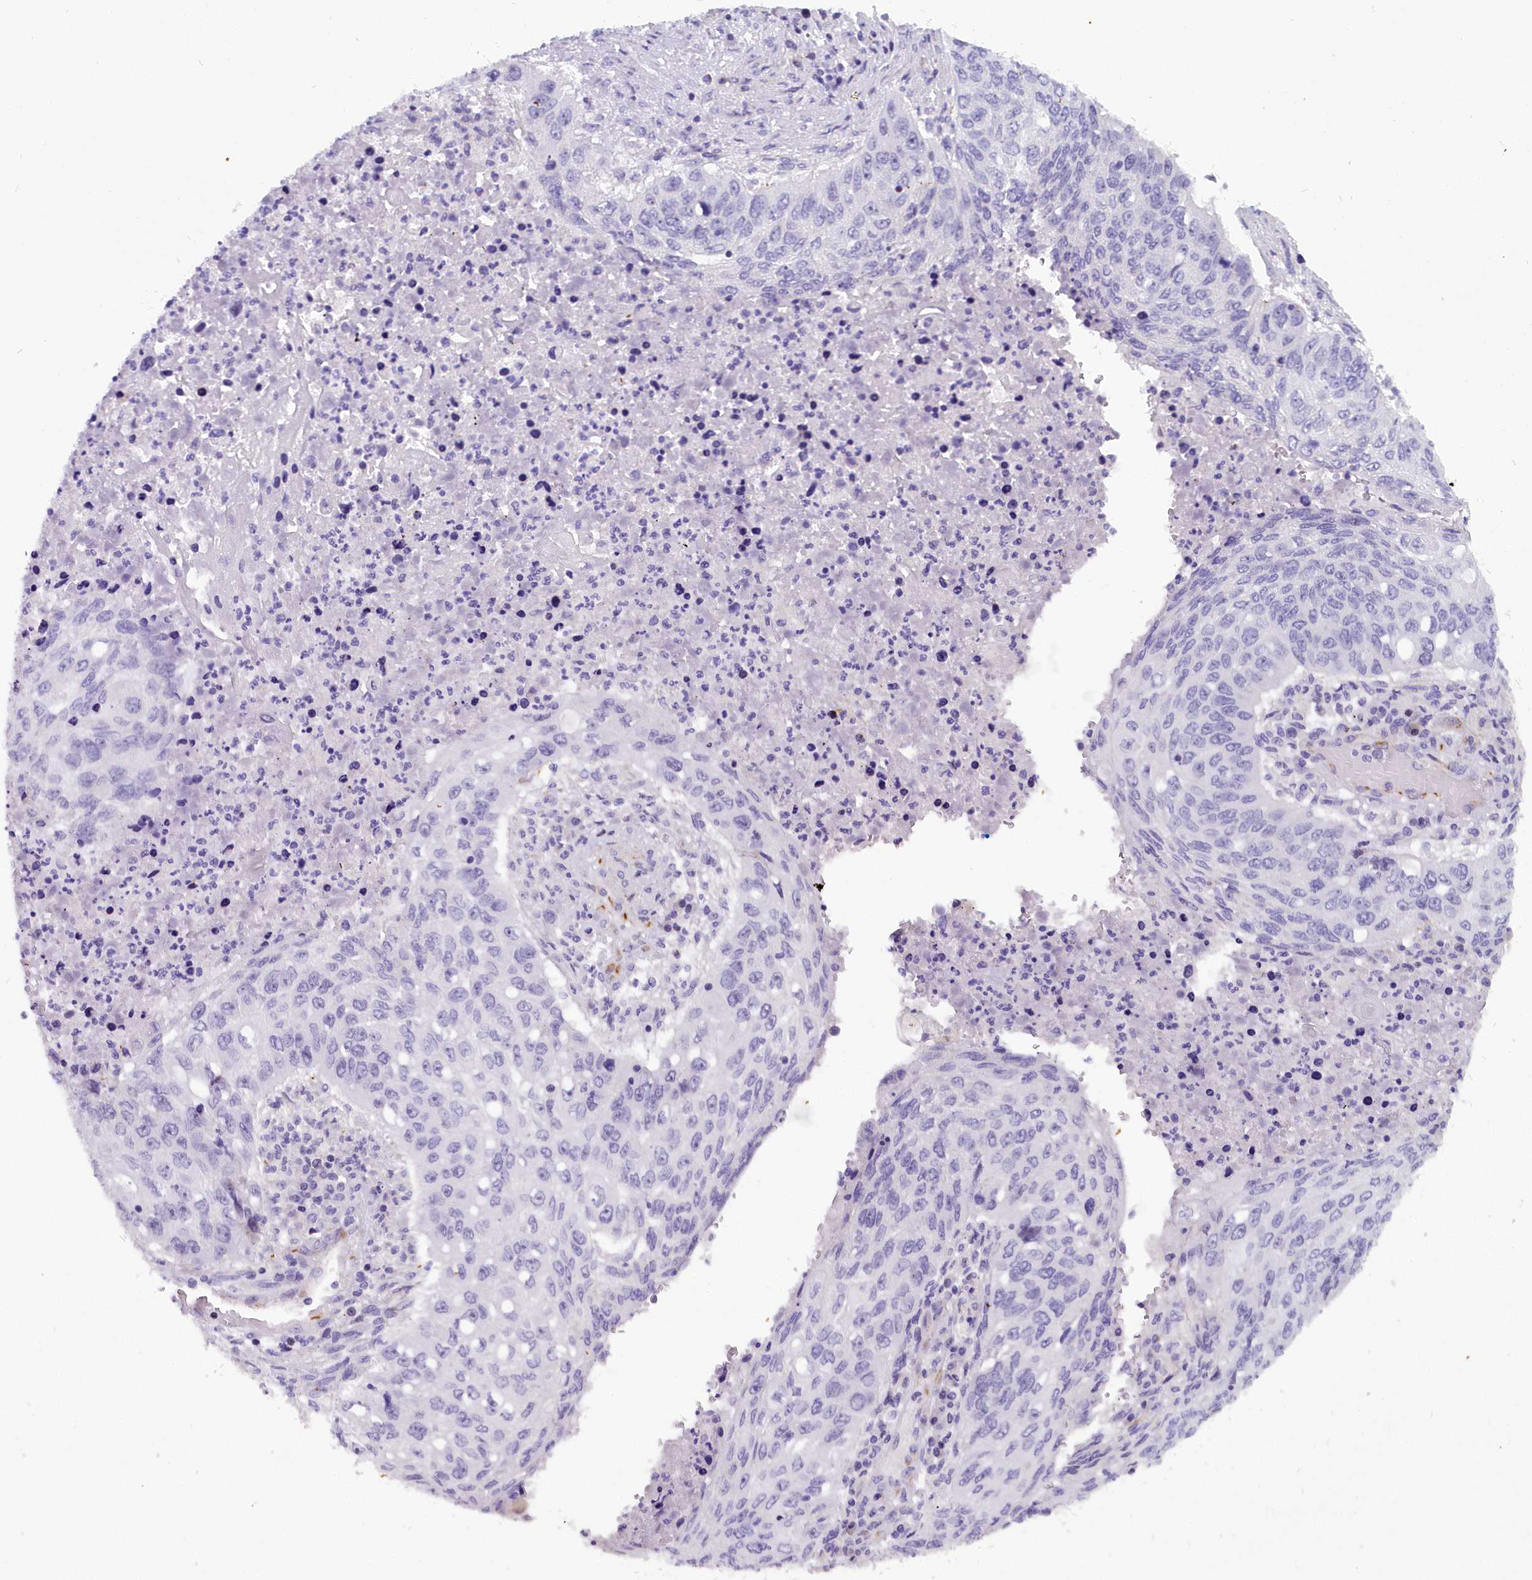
{"staining": {"intensity": "negative", "quantity": "none", "location": "none"}, "tissue": "lung cancer", "cell_type": "Tumor cells", "image_type": "cancer", "snomed": [{"axis": "morphology", "description": "Squamous cell carcinoma, NOS"}, {"axis": "topography", "description": "Lung"}], "caption": "The histopathology image displays no staining of tumor cells in squamous cell carcinoma (lung).", "gene": "TIMM22", "patient": {"sex": "female", "age": 63}}